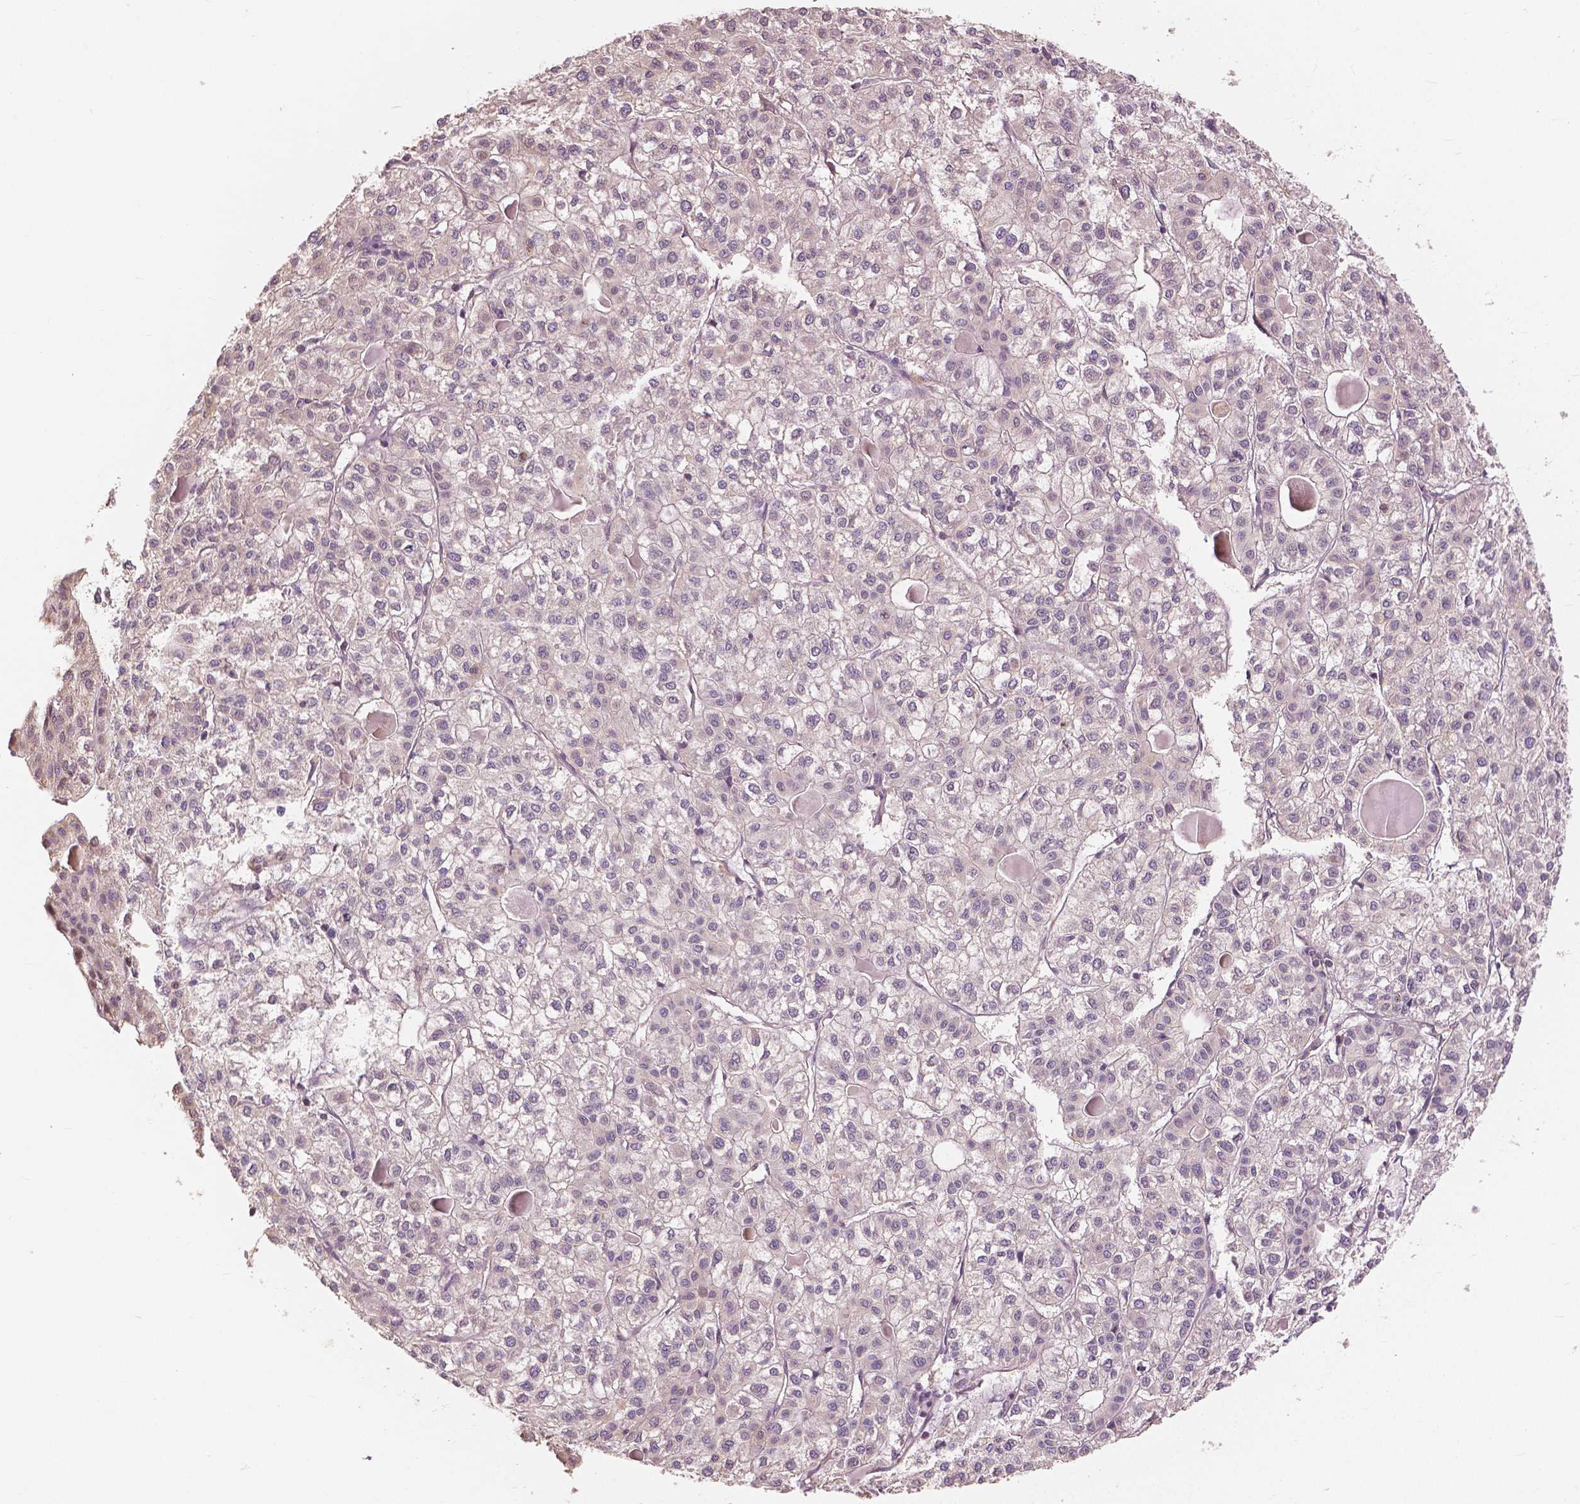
{"staining": {"intensity": "negative", "quantity": "none", "location": "none"}, "tissue": "liver cancer", "cell_type": "Tumor cells", "image_type": "cancer", "snomed": [{"axis": "morphology", "description": "Carcinoma, Hepatocellular, NOS"}, {"axis": "topography", "description": "Liver"}], "caption": "Liver cancer (hepatocellular carcinoma) was stained to show a protein in brown. There is no significant positivity in tumor cells.", "gene": "MAP1LC3B", "patient": {"sex": "female", "age": 43}}